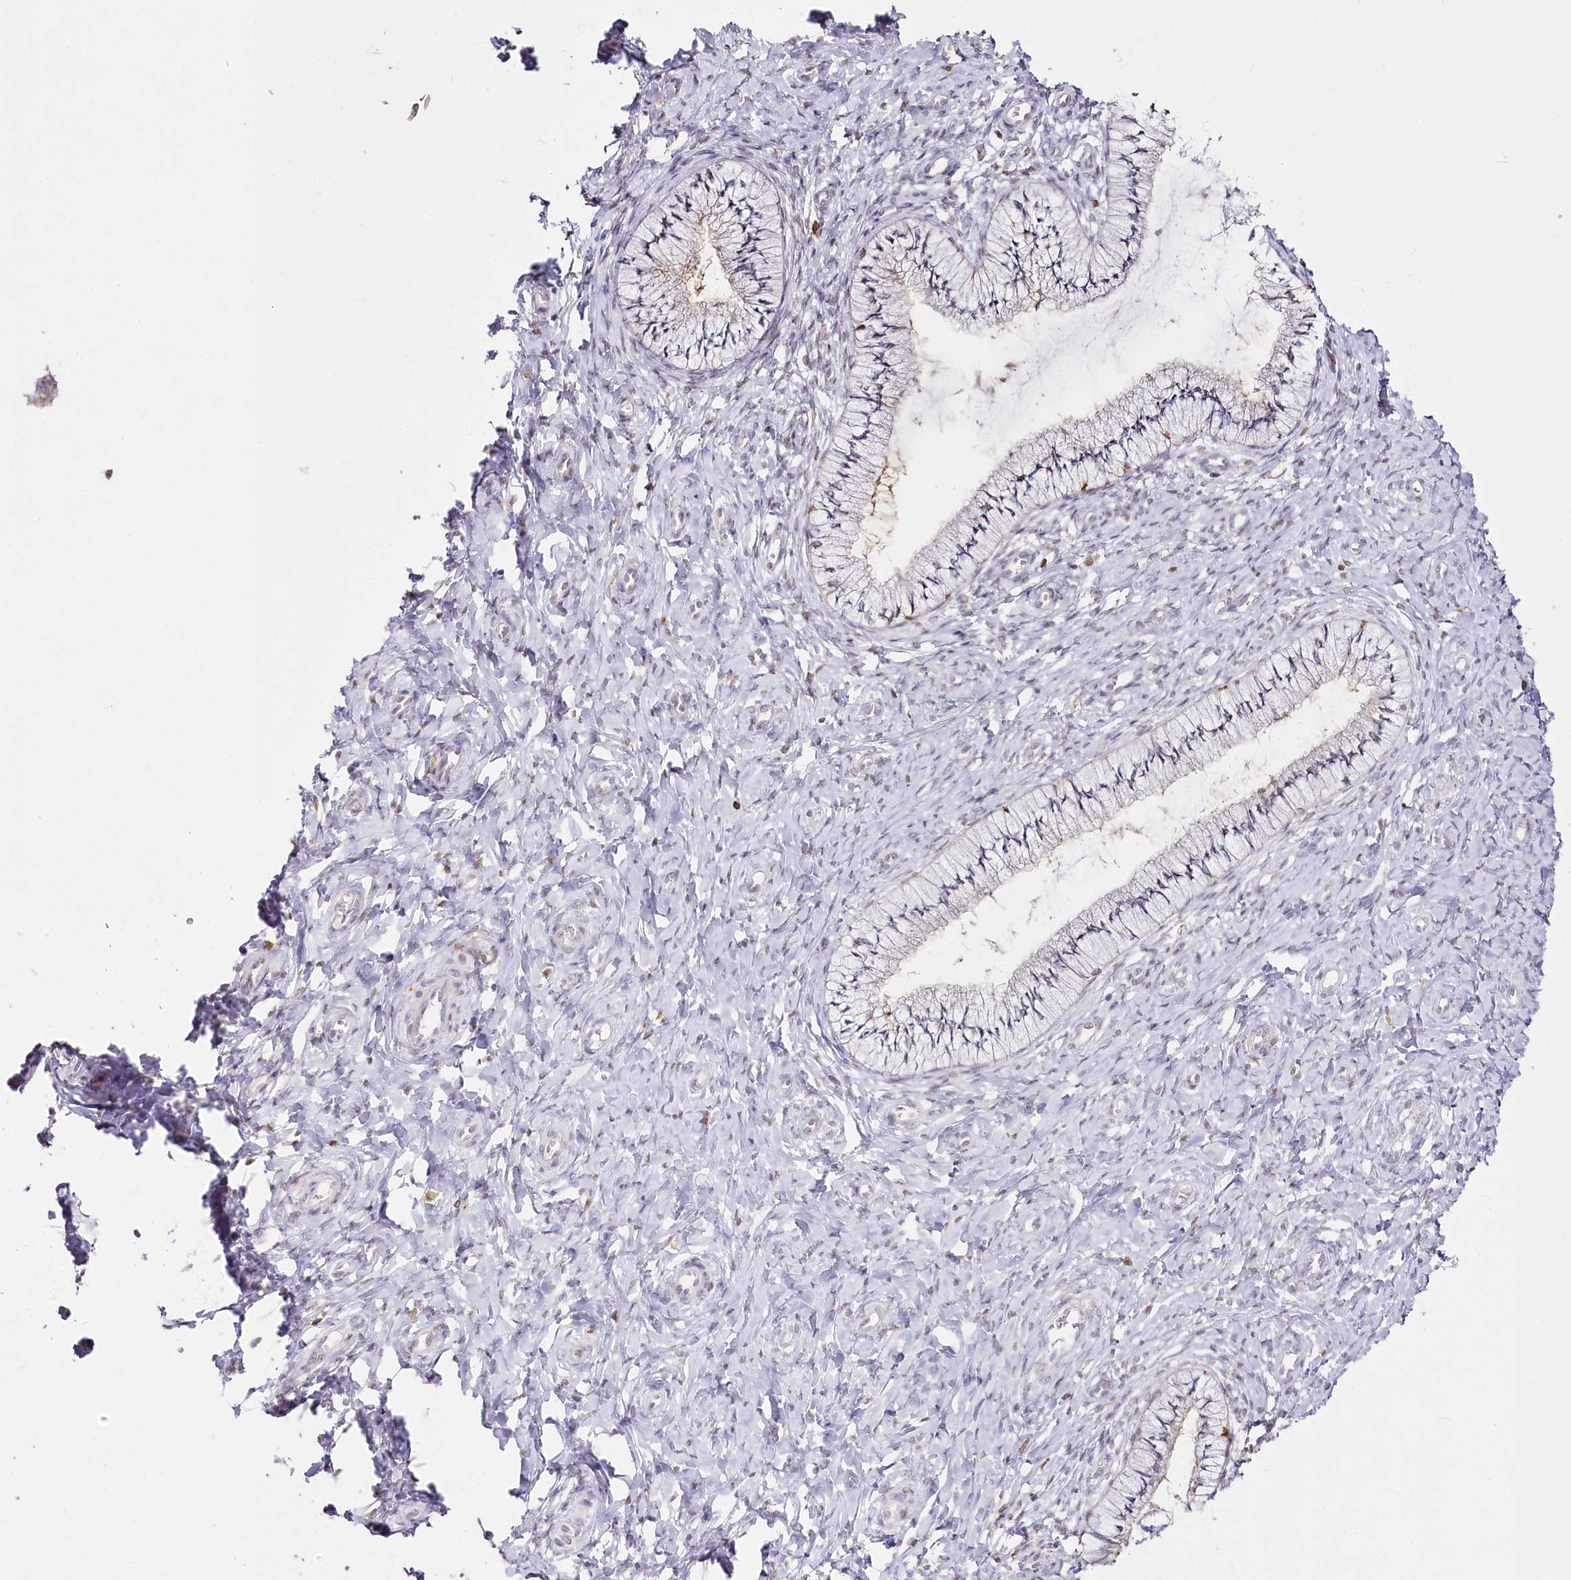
{"staining": {"intensity": "negative", "quantity": "none", "location": "none"}, "tissue": "cervix", "cell_type": "Glandular cells", "image_type": "normal", "snomed": [{"axis": "morphology", "description": "Normal tissue, NOS"}, {"axis": "topography", "description": "Cervix"}], "caption": "Glandular cells show no significant expression in unremarkable cervix. (DAB IHC with hematoxylin counter stain).", "gene": "DOCK2", "patient": {"sex": "female", "age": 36}}